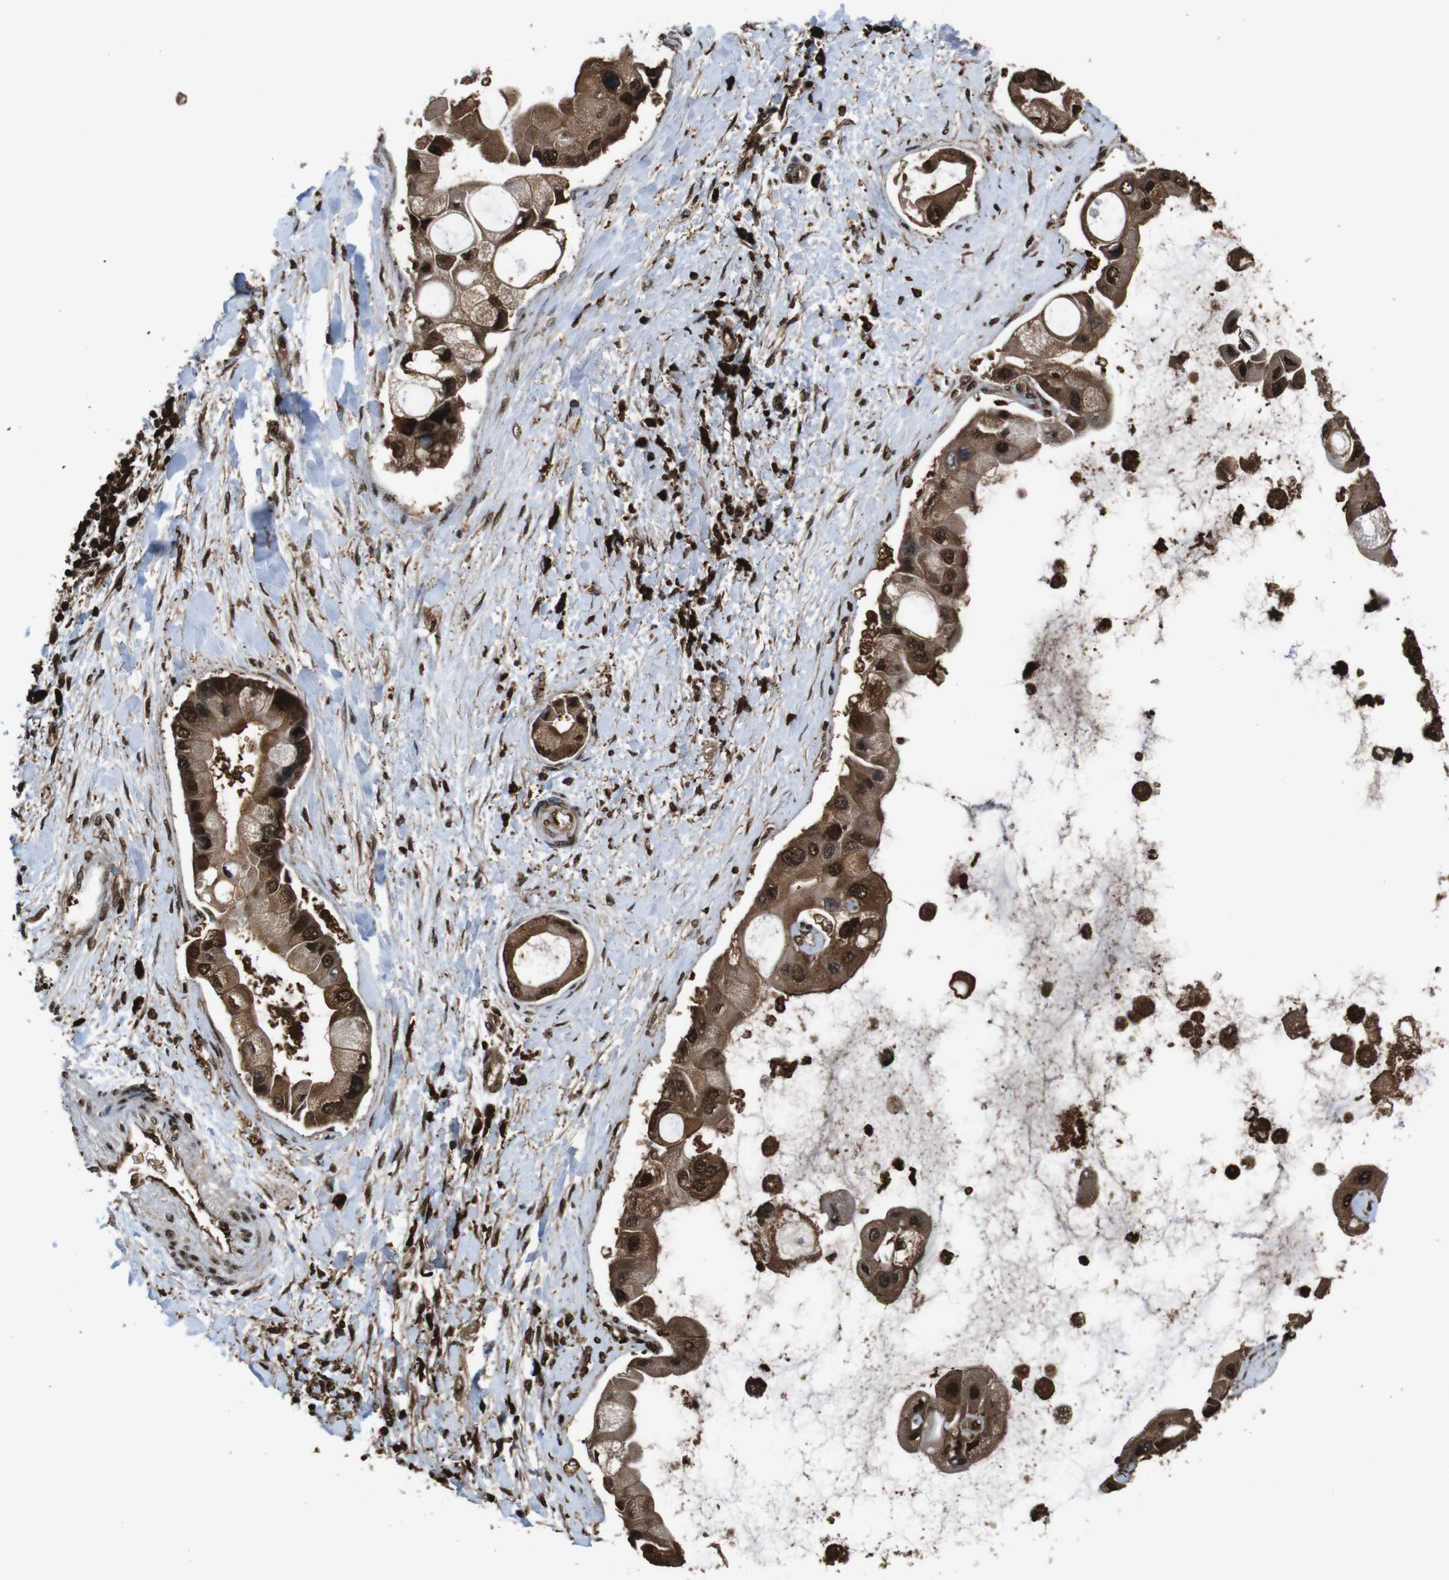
{"staining": {"intensity": "strong", "quantity": ">75%", "location": "cytoplasmic/membranous,nuclear"}, "tissue": "liver cancer", "cell_type": "Tumor cells", "image_type": "cancer", "snomed": [{"axis": "morphology", "description": "Cholangiocarcinoma"}, {"axis": "topography", "description": "Liver"}], "caption": "IHC image of neoplastic tissue: human cholangiocarcinoma (liver) stained using immunohistochemistry exhibits high levels of strong protein expression localized specifically in the cytoplasmic/membranous and nuclear of tumor cells, appearing as a cytoplasmic/membranous and nuclear brown color.", "gene": "VCP", "patient": {"sex": "male", "age": 50}}